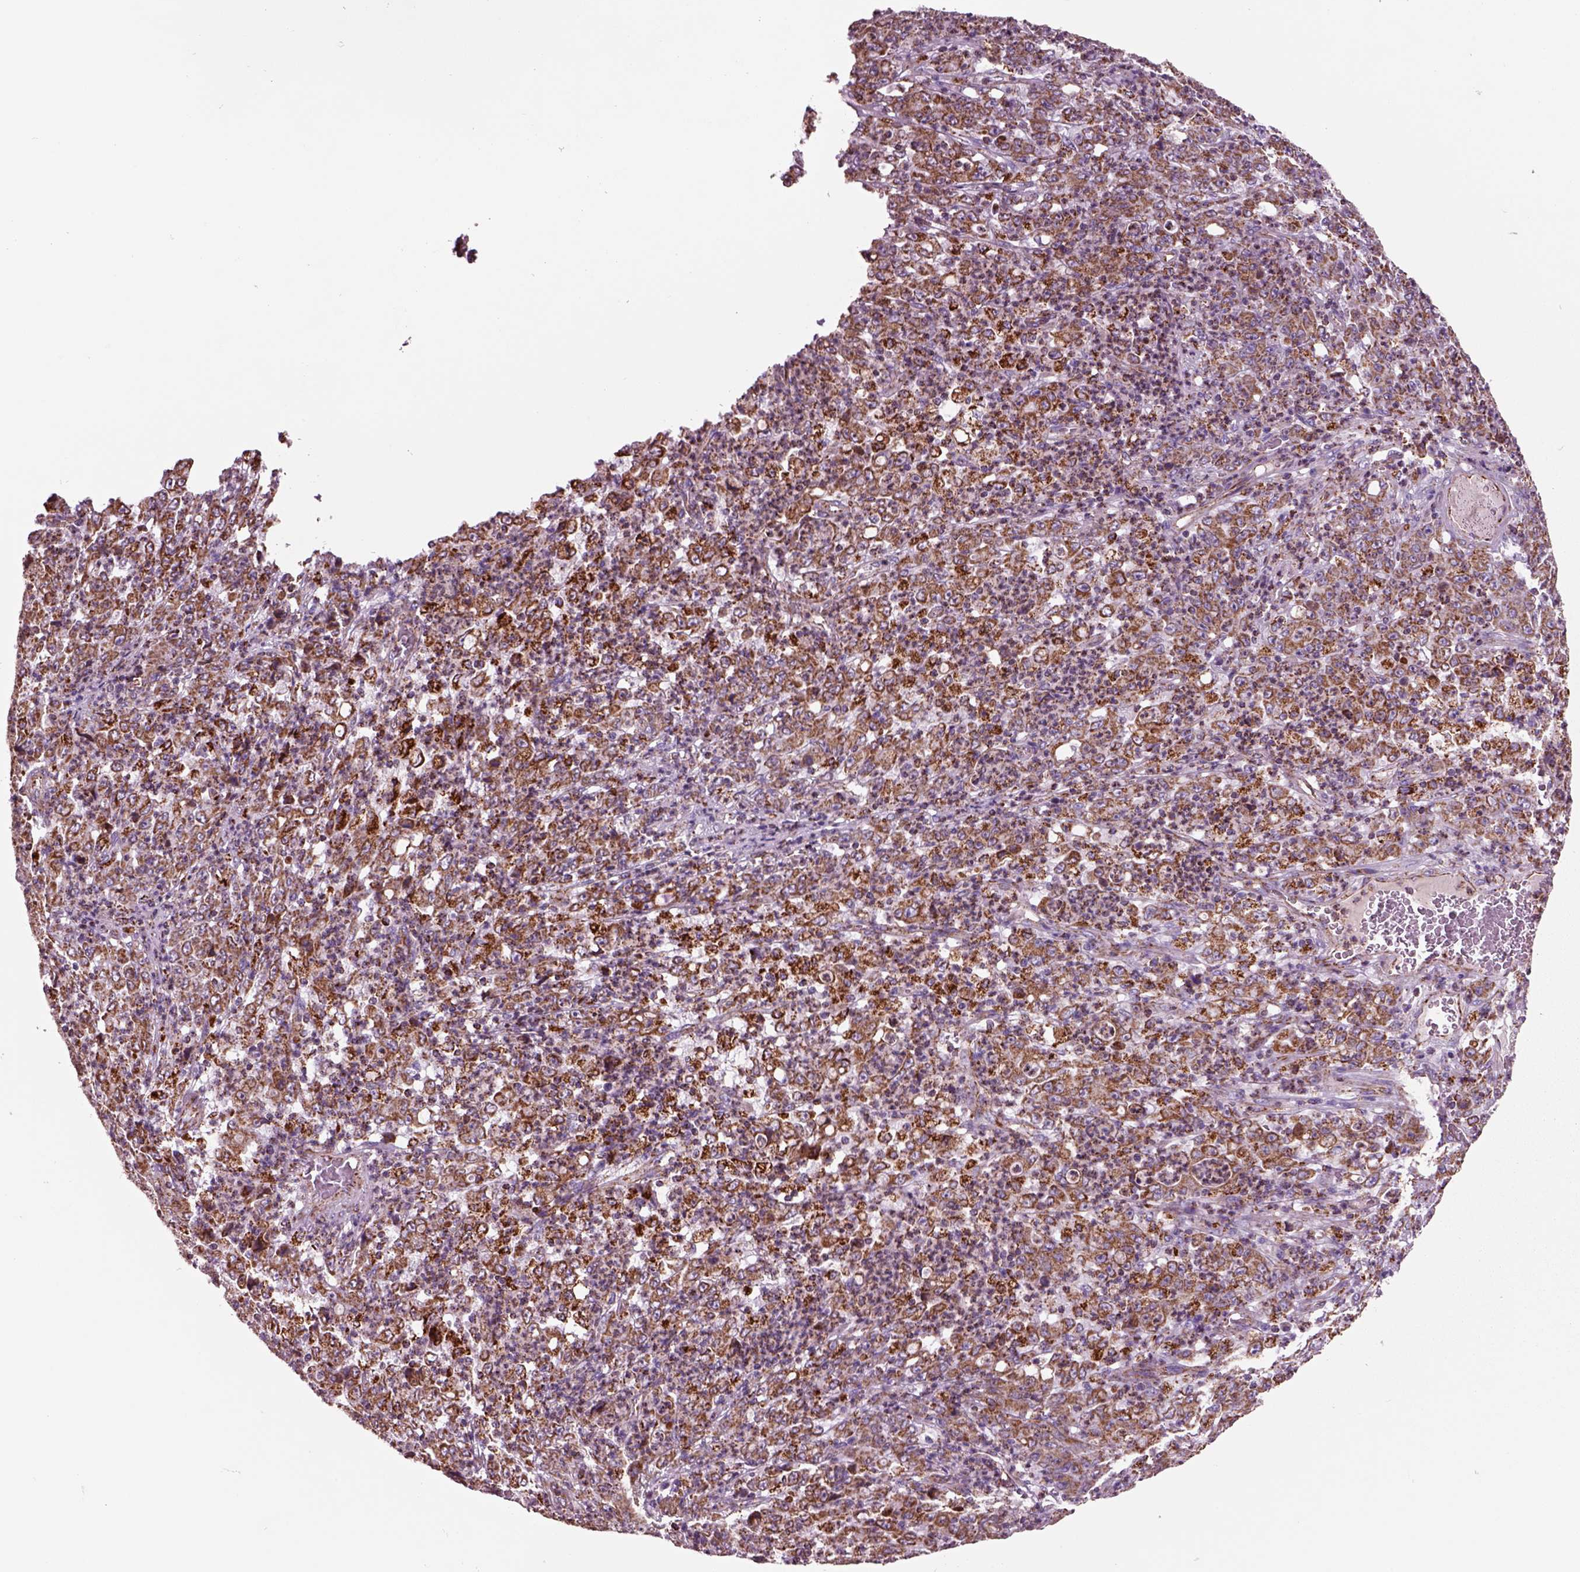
{"staining": {"intensity": "strong", "quantity": ">75%", "location": "cytoplasmic/membranous"}, "tissue": "stomach cancer", "cell_type": "Tumor cells", "image_type": "cancer", "snomed": [{"axis": "morphology", "description": "Adenocarcinoma, NOS"}, {"axis": "topography", "description": "Stomach, lower"}], "caption": "About >75% of tumor cells in adenocarcinoma (stomach) reveal strong cytoplasmic/membranous protein expression as visualized by brown immunohistochemical staining.", "gene": "SLC25A24", "patient": {"sex": "female", "age": 71}}